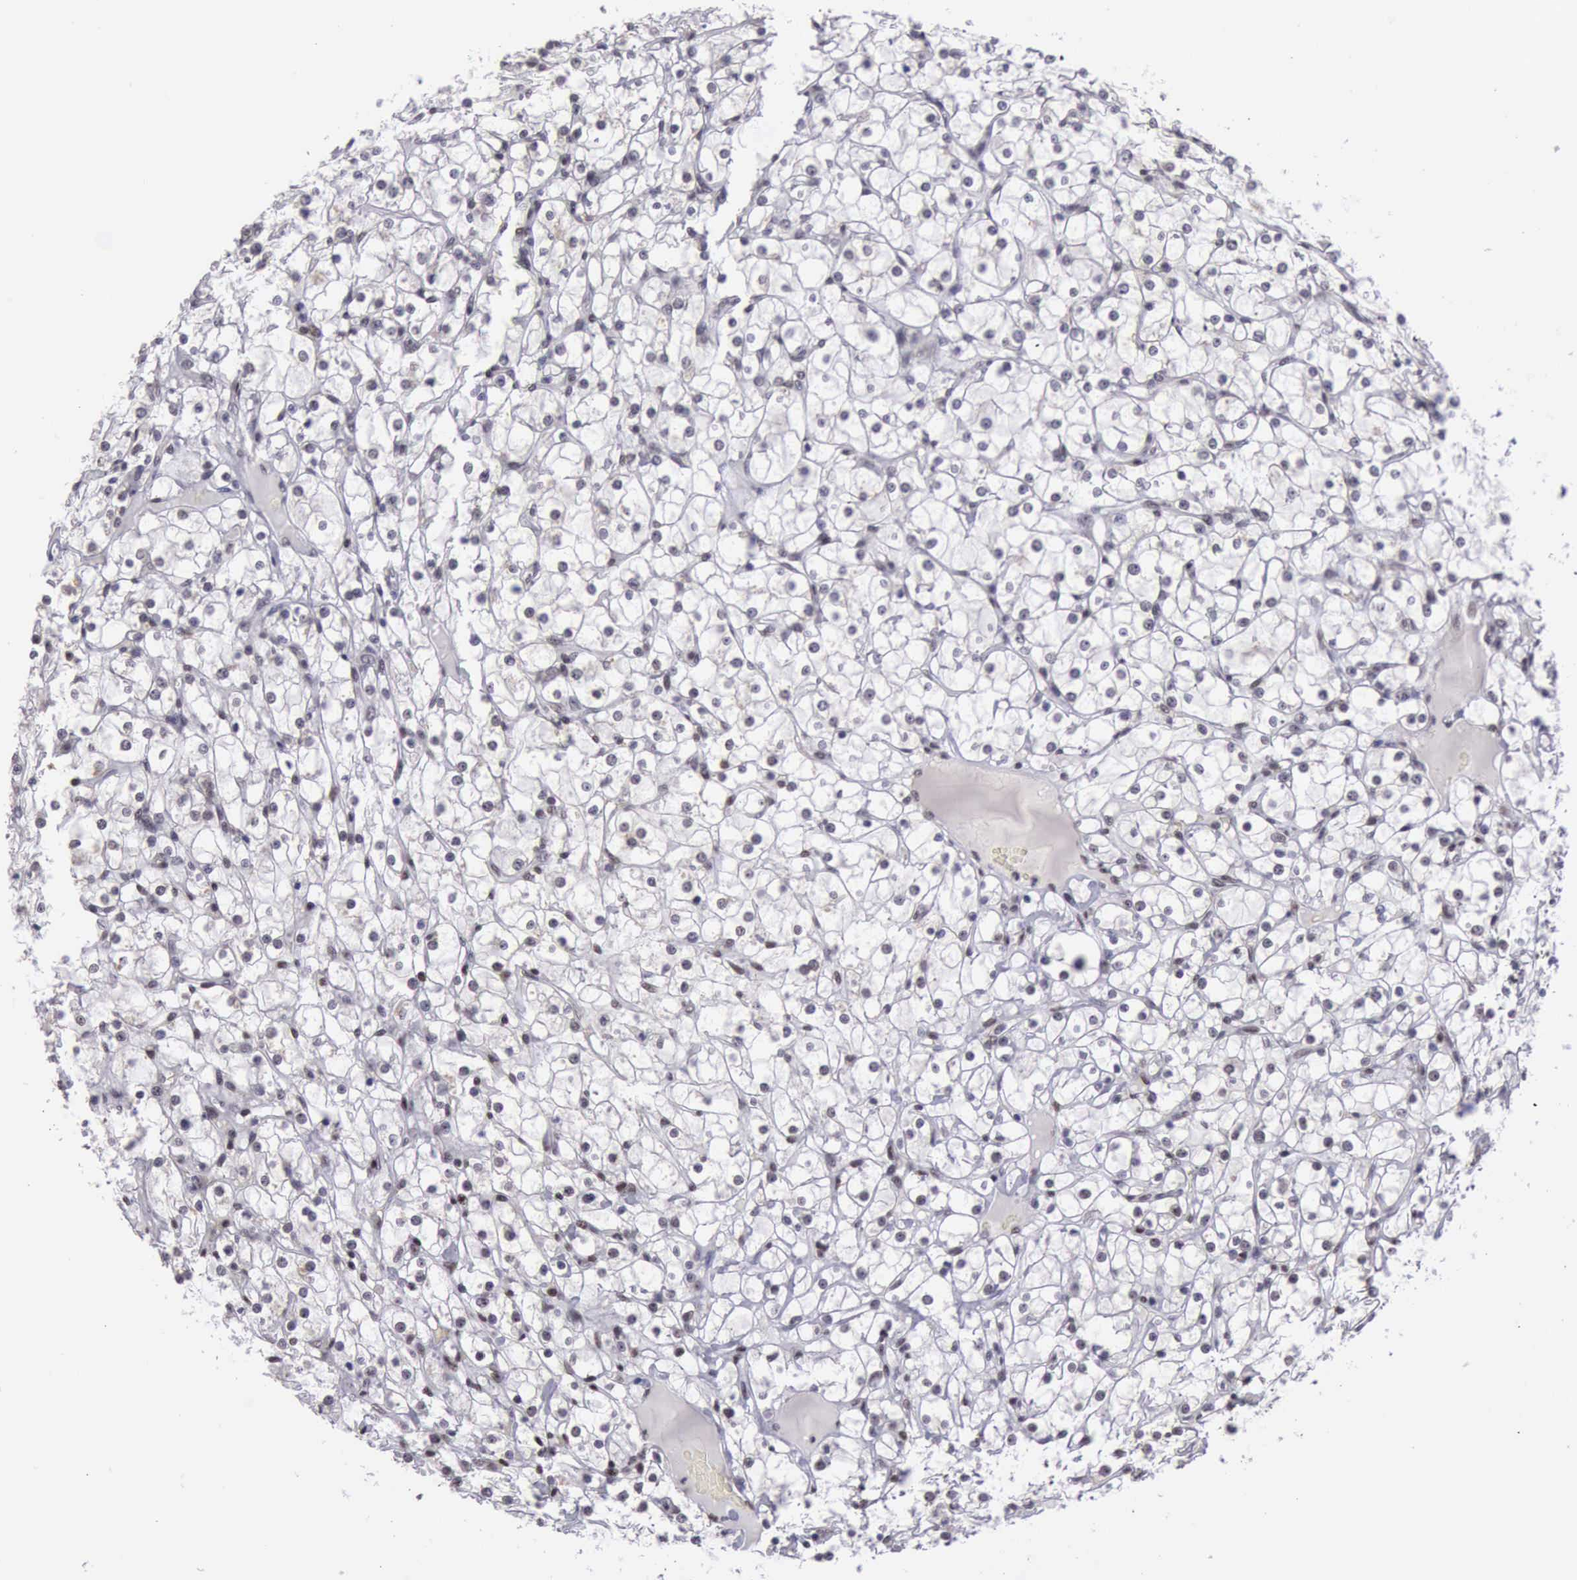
{"staining": {"intensity": "moderate", "quantity": "<25%", "location": "nuclear"}, "tissue": "renal cancer", "cell_type": "Tumor cells", "image_type": "cancer", "snomed": [{"axis": "morphology", "description": "Adenocarcinoma, NOS"}, {"axis": "topography", "description": "Kidney"}], "caption": "A photomicrograph showing moderate nuclear staining in approximately <25% of tumor cells in renal cancer (adenocarcinoma), as visualized by brown immunohistochemical staining.", "gene": "YY1", "patient": {"sex": "female", "age": 73}}